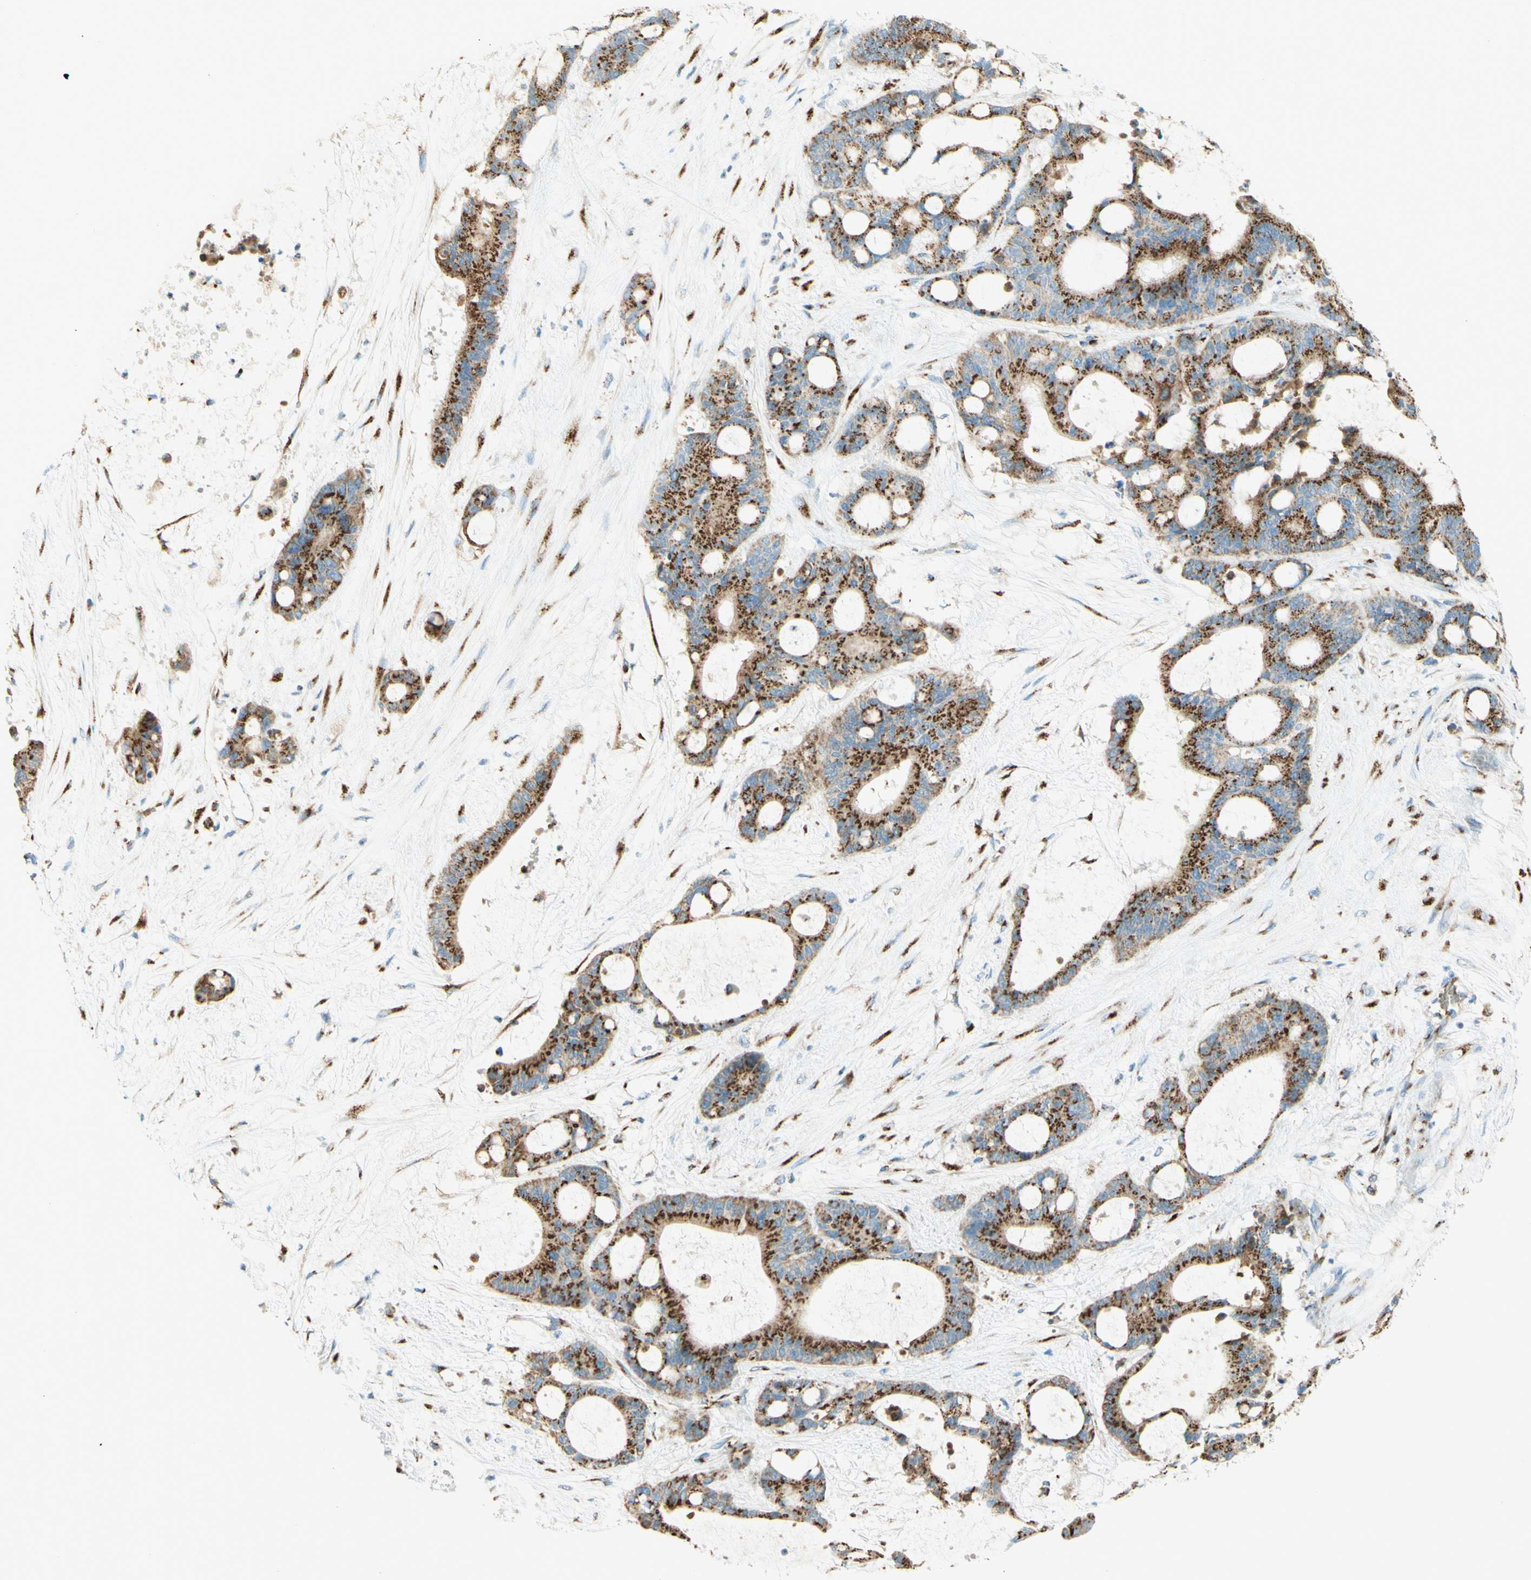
{"staining": {"intensity": "strong", "quantity": ">75%", "location": "cytoplasmic/membranous"}, "tissue": "liver cancer", "cell_type": "Tumor cells", "image_type": "cancer", "snomed": [{"axis": "morphology", "description": "Cholangiocarcinoma"}, {"axis": "topography", "description": "Liver"}], "caption": "Cholangiocarcinoma (liver) stained with a brown dye demonstrates strong cytoplasmic/membranous positive staining in approximately >75% of tumor cells.", "gene": "GOLGB1", "patient": {"sex": "female", "age": 73}}